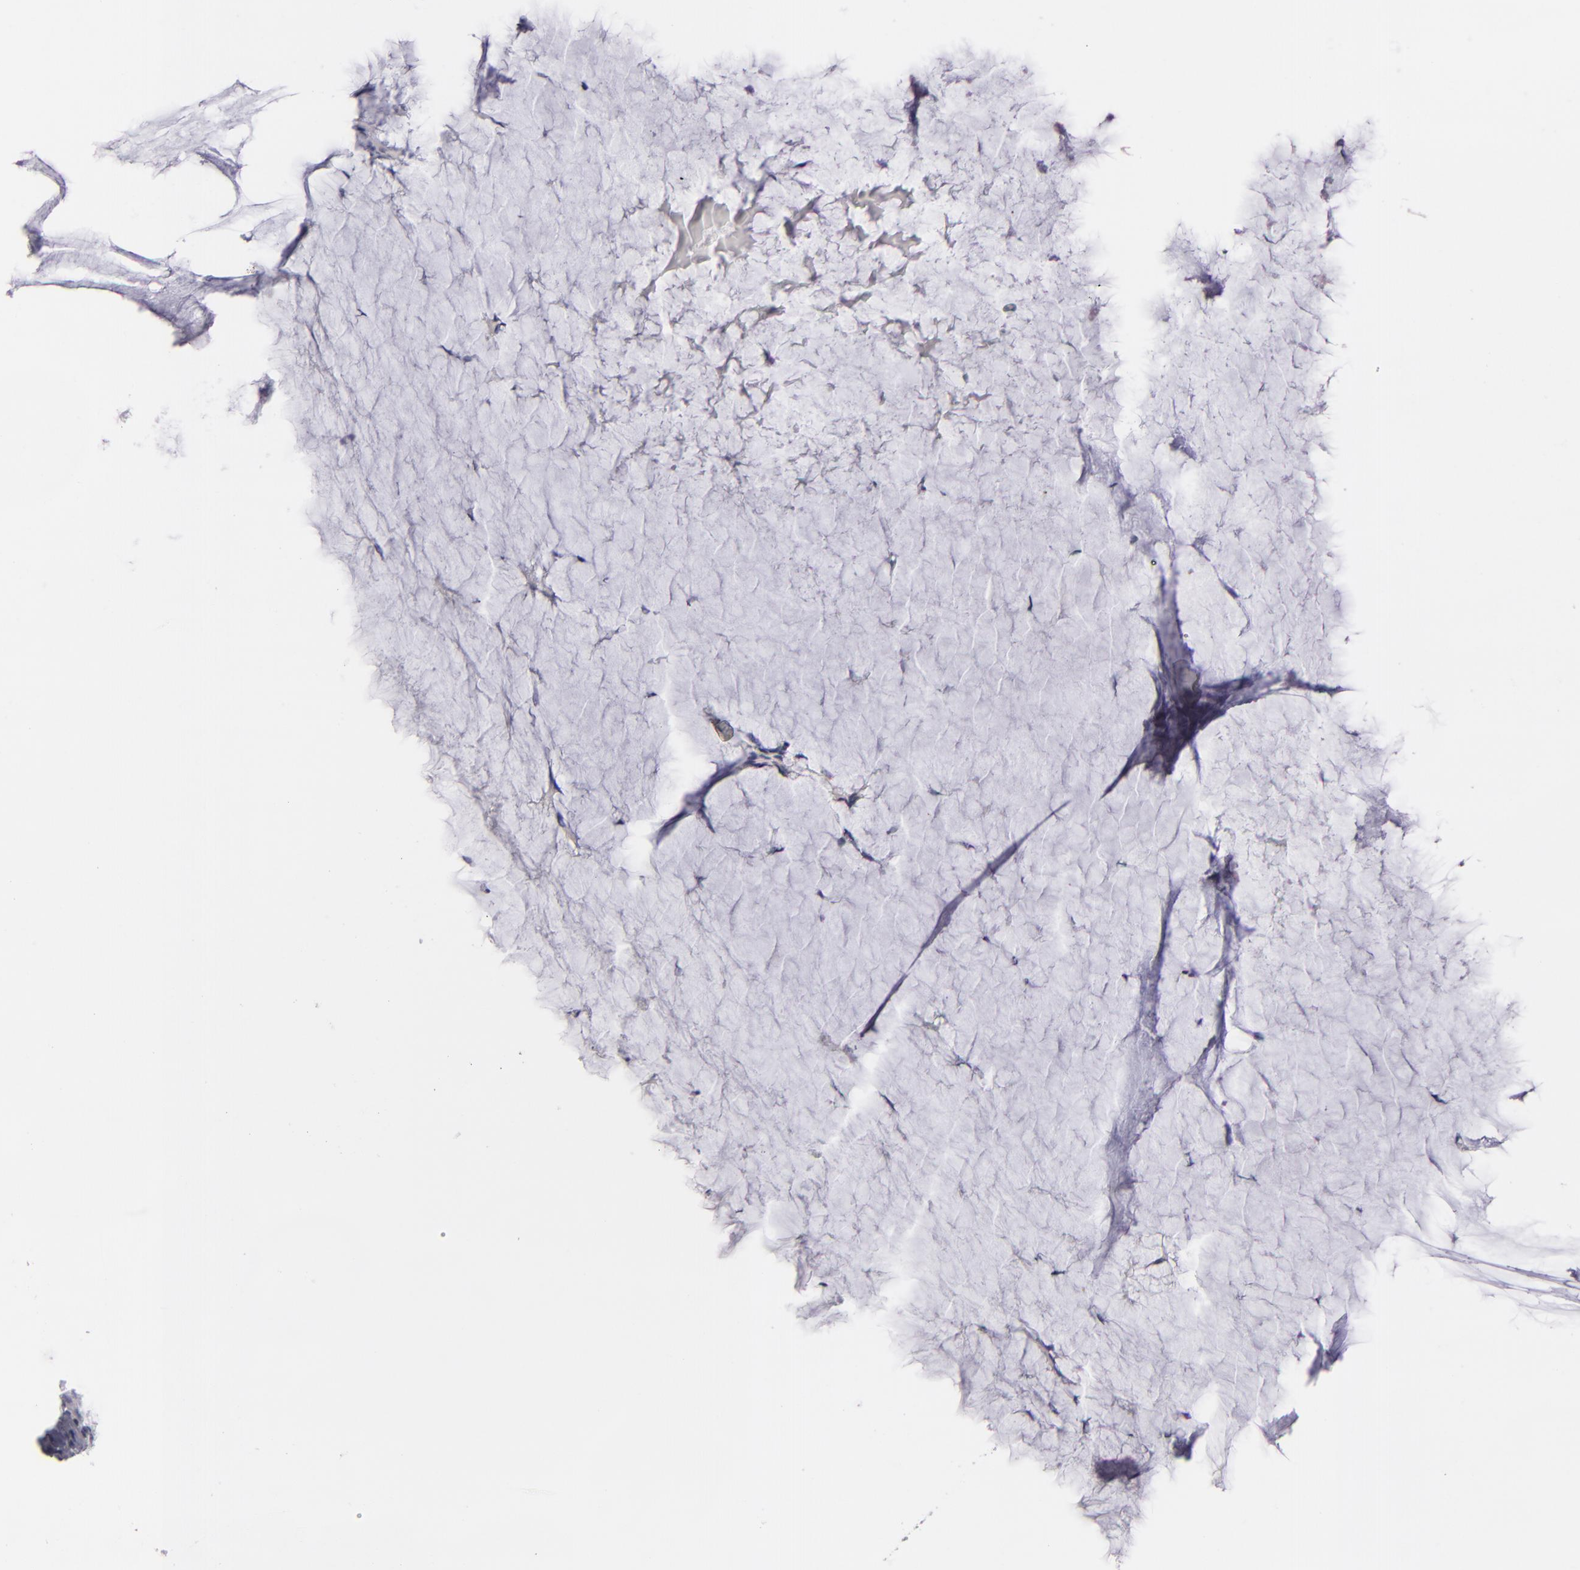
{"staining": {"intensity": "negative", "quantity": "none", "location": "none"}, "tissue": "ovarian cancer", "cell_type": "Tumor cells", "image_type": "cancer", "snomed": [{"axis": "morphology", "description": "Cystadenocarcinoma, mucinous, NOS"}, {"axis": "topography", "description": "Ovary"}], "caption": "Tumor cells are negative for protein expression in human mucinous cystadenocarcinoma (ovarian).", "gene": "CDX2", "patient": {"sex": "female", "age": 57}}